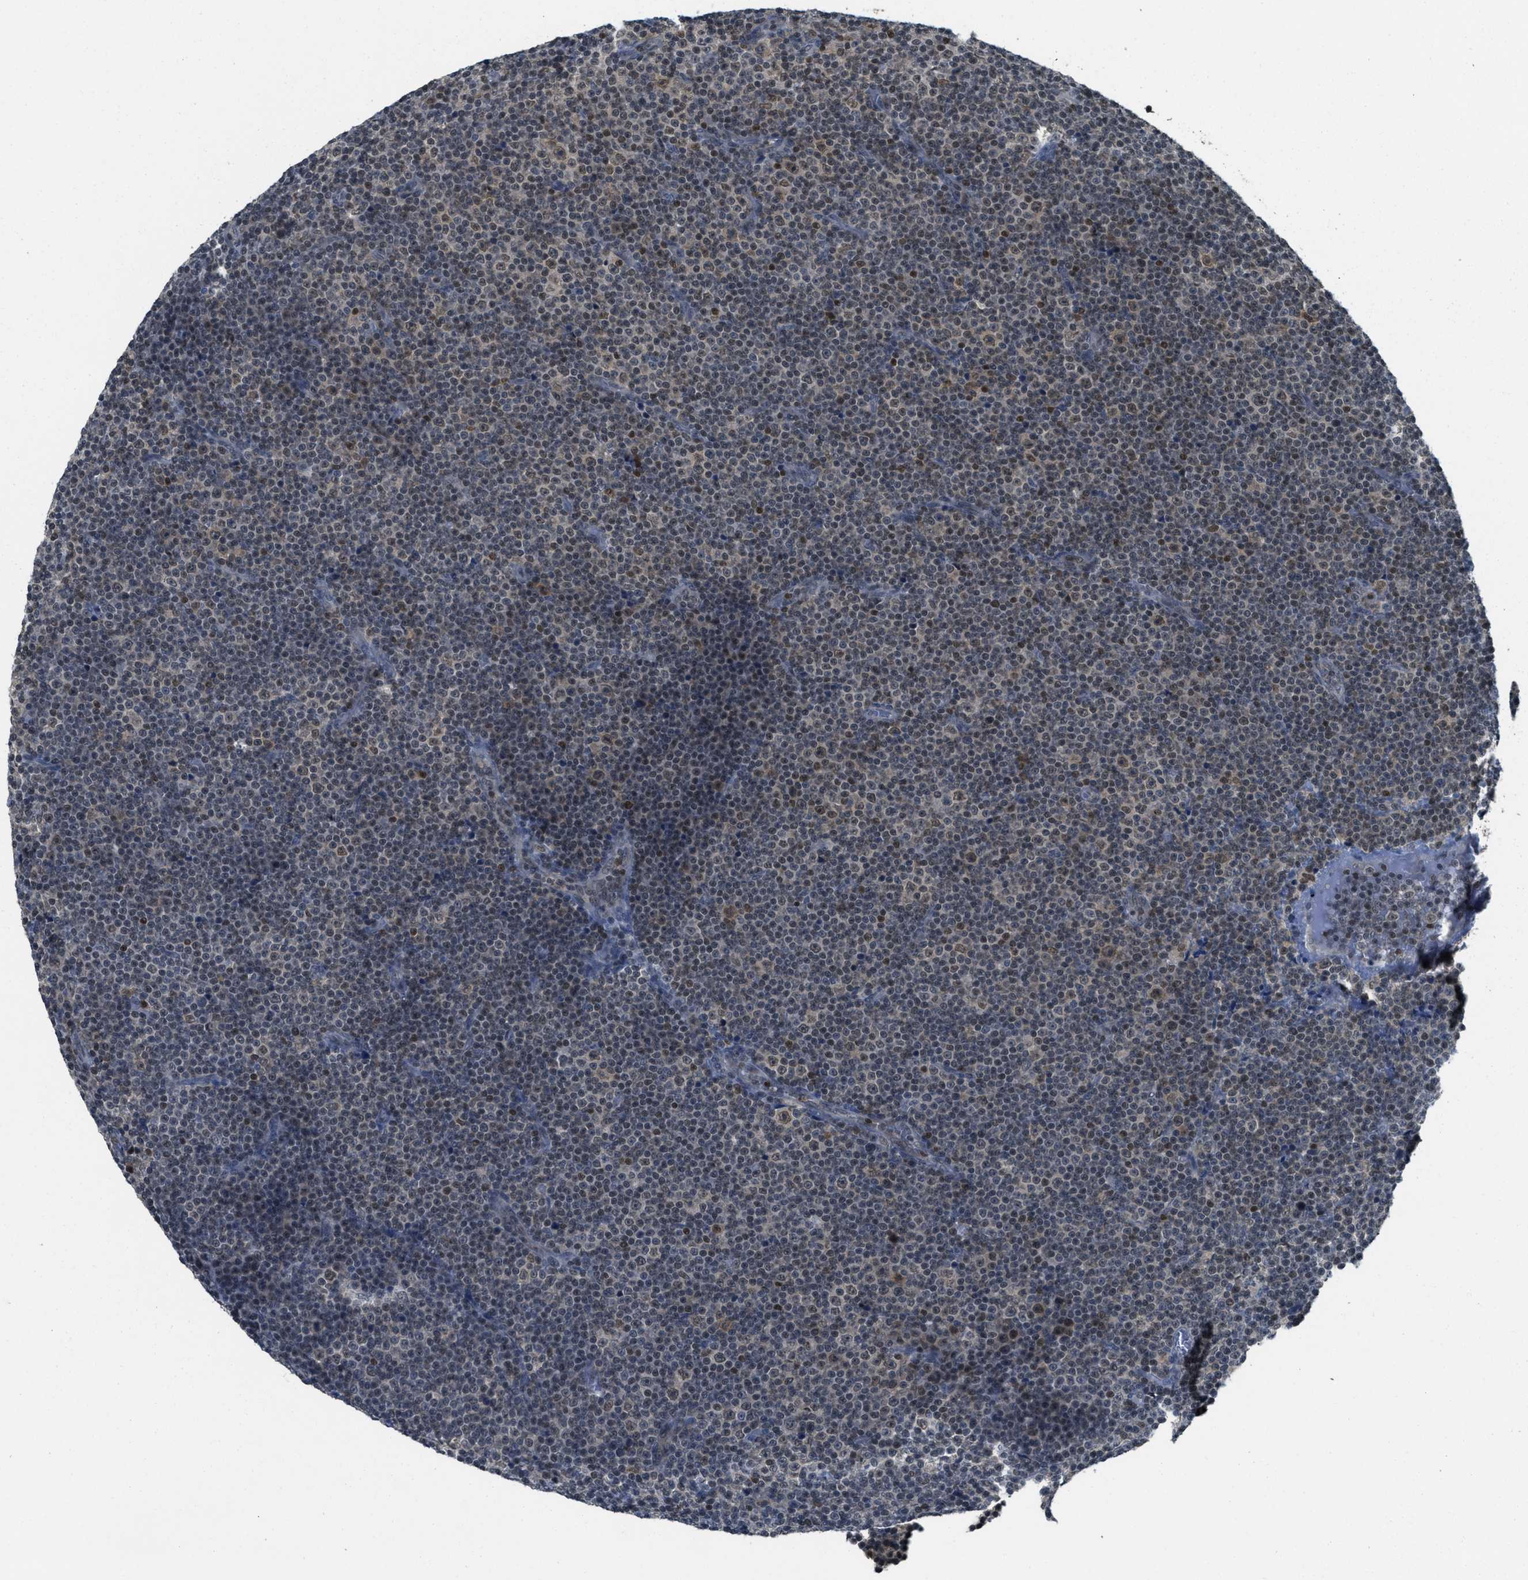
{"staining": {"intensity": "weak", "quantity": "25%-75%", "location": "nuclear"}, "tissue": "lymphoma", "cell_type": "Tumor cells", "image_type": "cancer", "snomed": [{"axis": "morphology", "description": "Malignant lymphoma, non-Hodgkin's type, Low grade"}, {"axis": "topography", "description": "Lymph node"}], "caption": "IHC (DAB) staining of lymphoma exhibits weak nuclear protein positivity in approximately 25%-75% of tumor cells. (IHC, brightfield microscopy, high magnification).", "gene": "DNAJB1", "patient": {"sex": "female", "age": 67}}